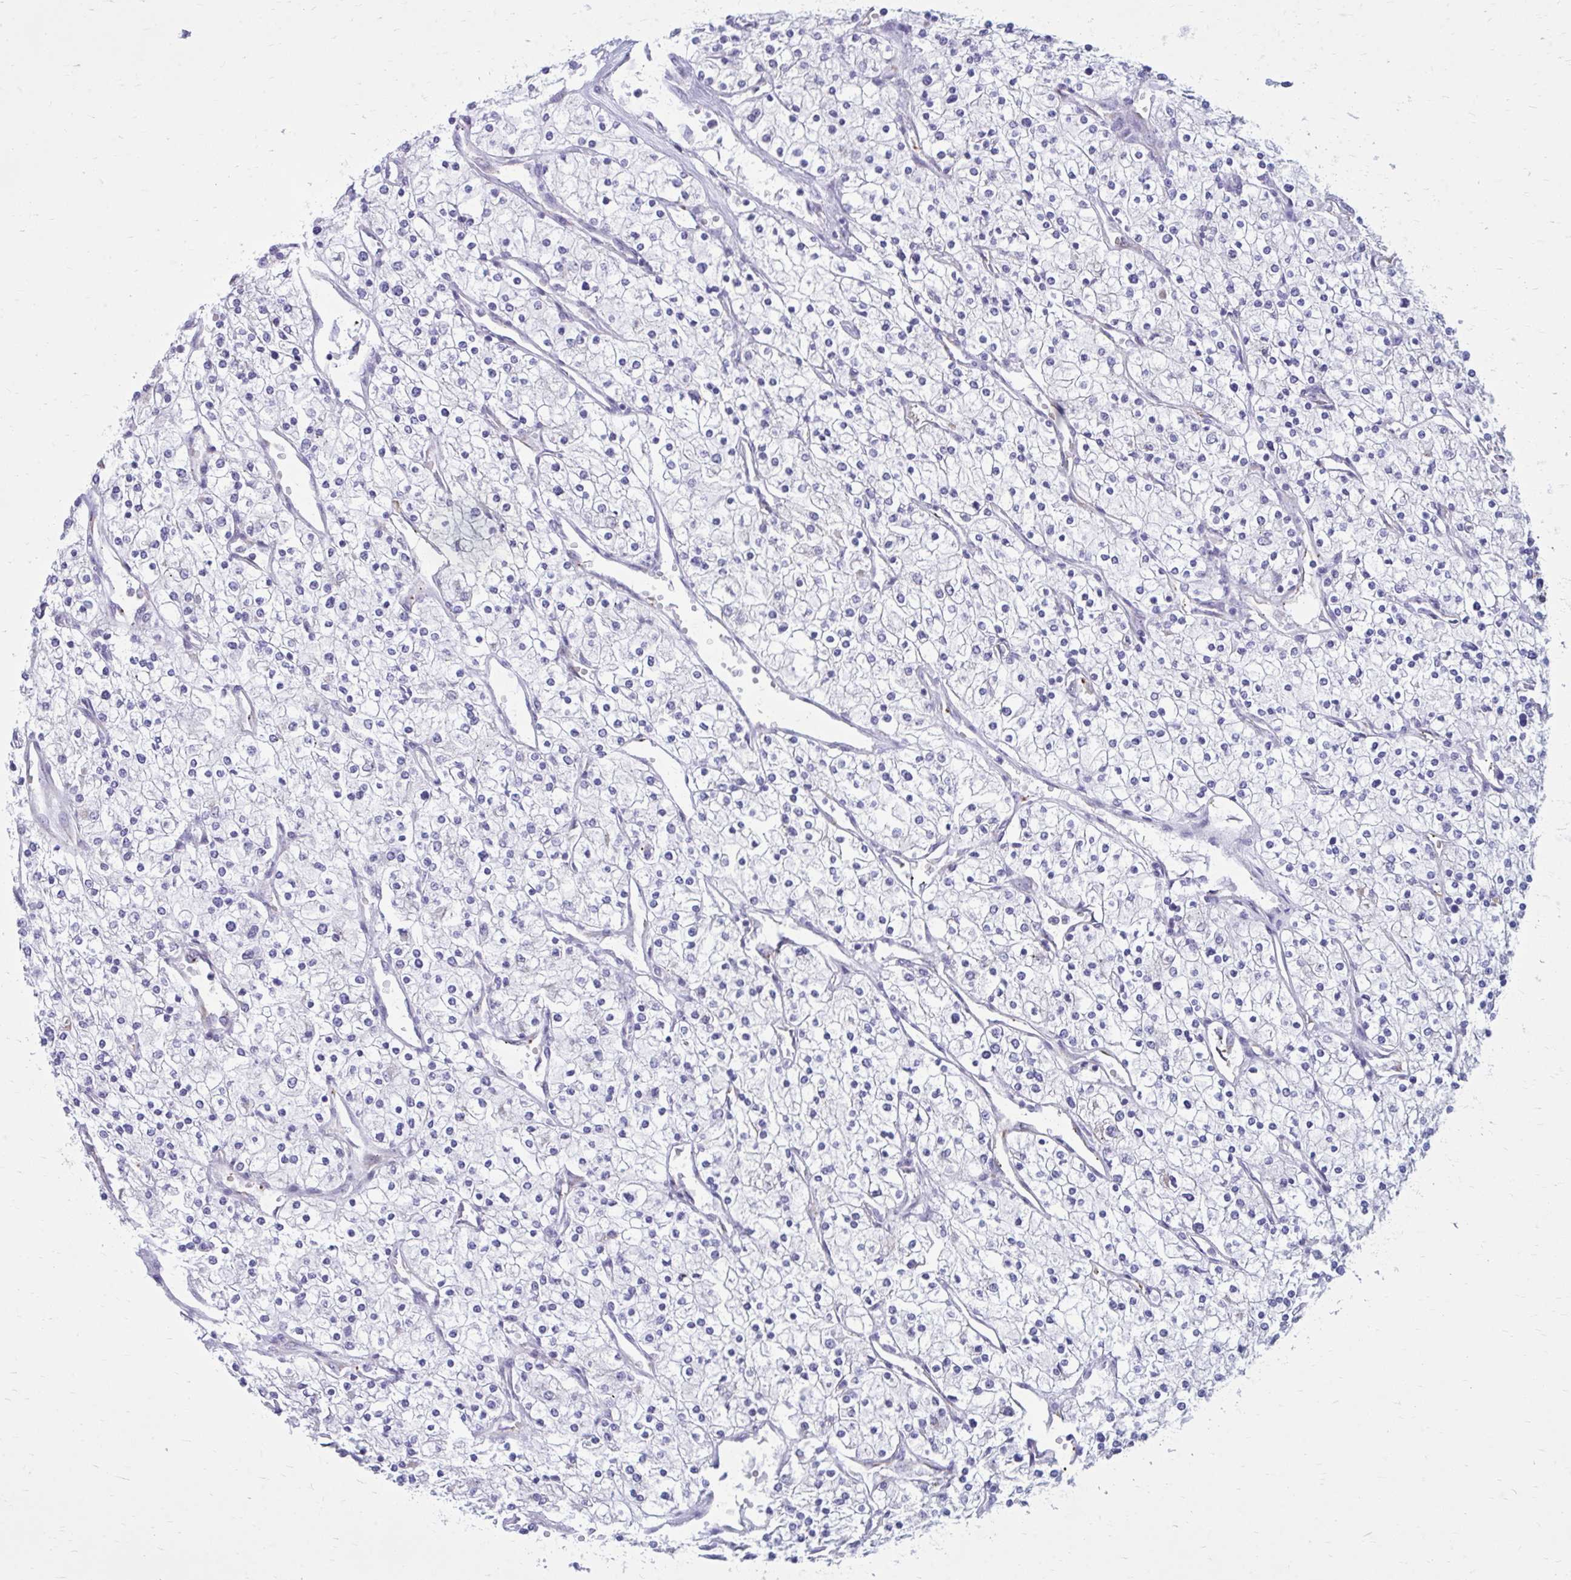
{"staining": {"intensity": "negative", "quantity": "none", "location": "none"}, "tissue": "renal cancer", "cell_type": "Tumor cells", "image_type": "cancer", "snomed": [{"axis": "morphology", "description": "Adenocarcinoma, NOS"}, {"axis": "topography", "description": "Kidney"}], "caption": "Renal cancer (adenocarcinoma) stained for a protein using immunohistochemistry (IHC) reveals no positivity tumor cells.", "gene": "PROSER1", "patient": {"sex": "male", "age": 80}}